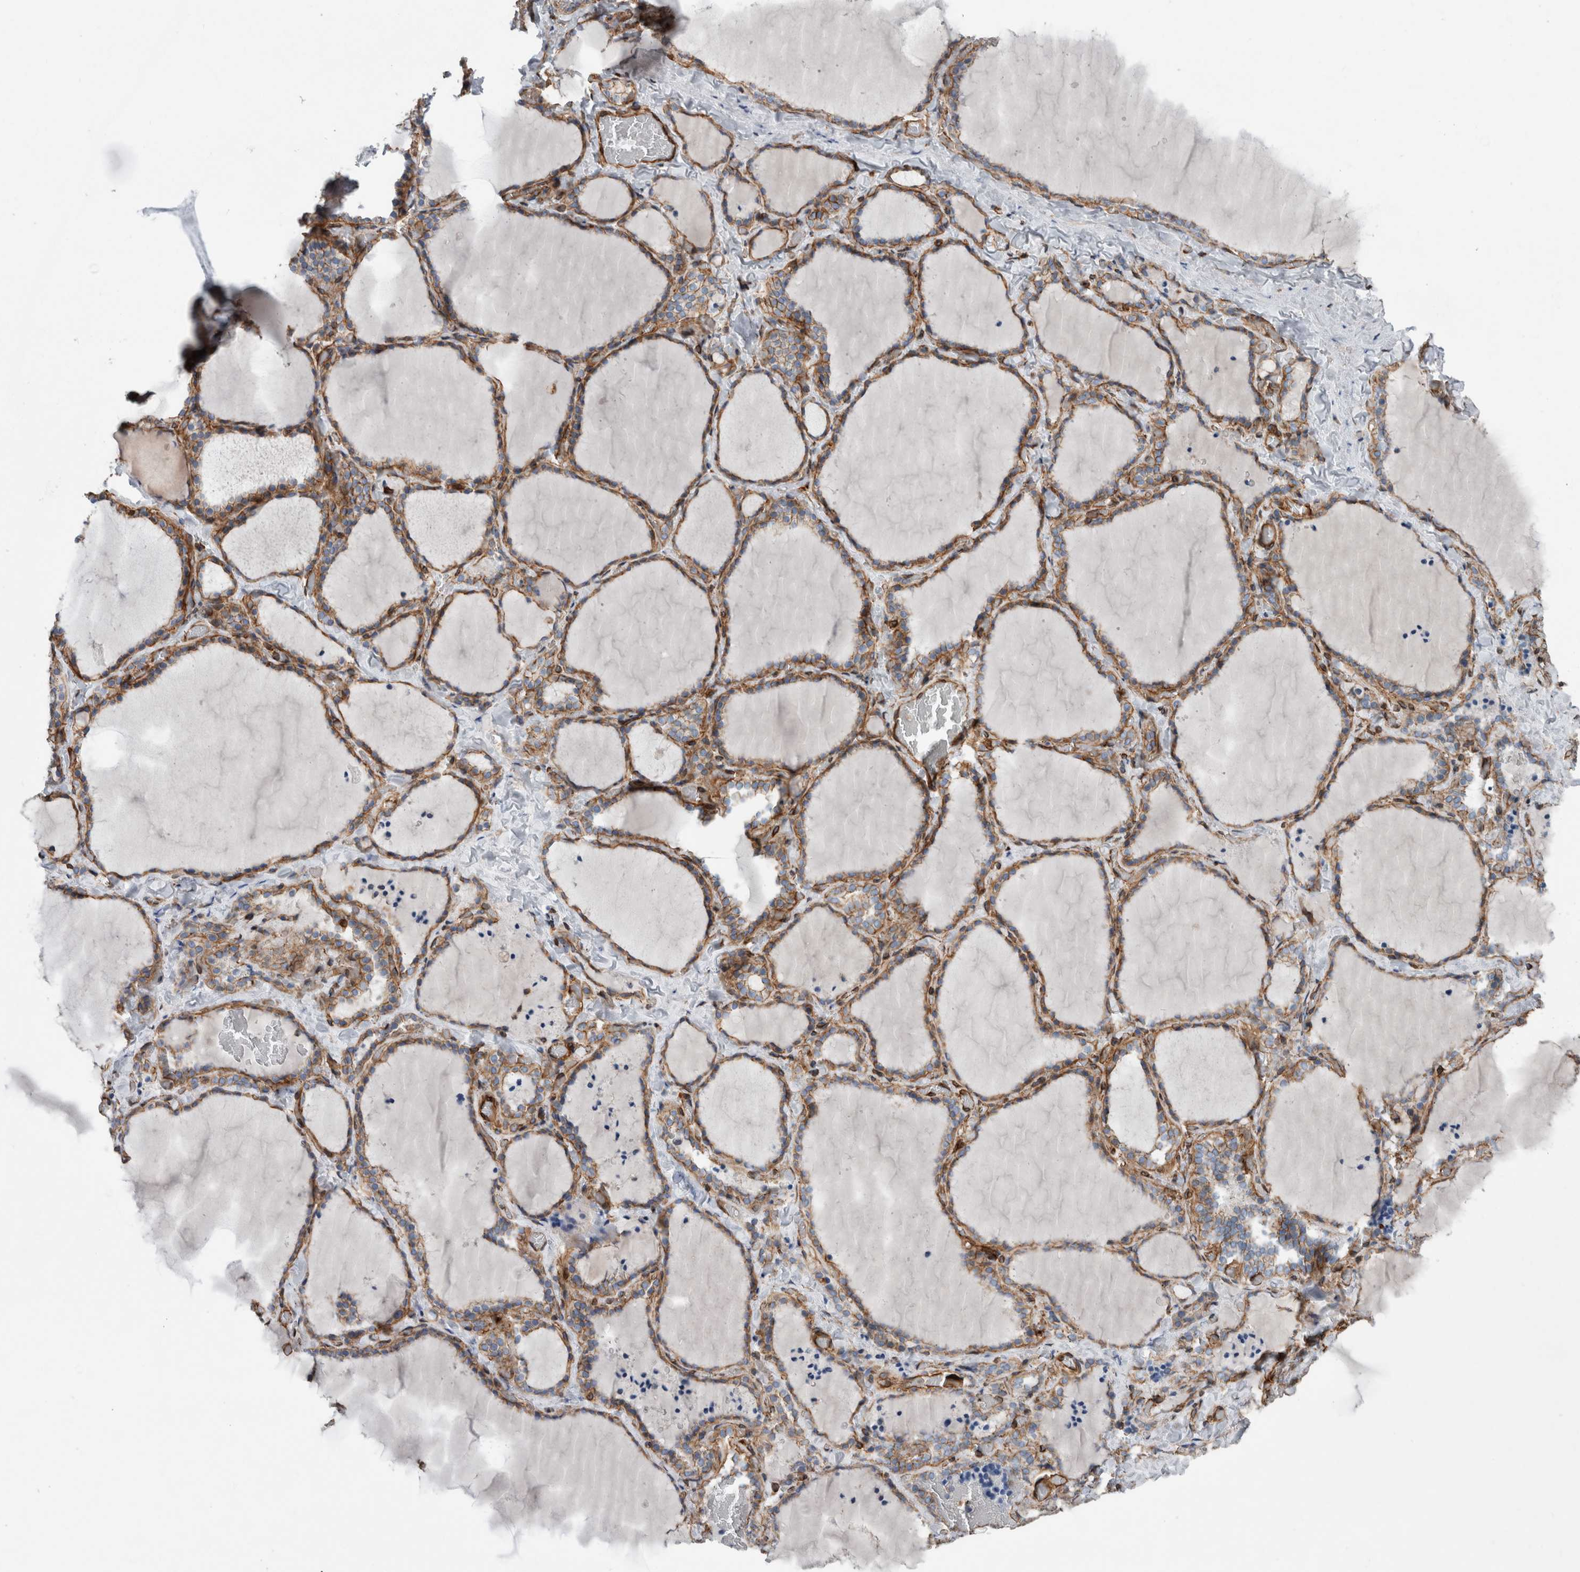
{"staining": {"intensity": "moderate", "quantity": ">75%", "location": "cytoplasmic/membranous"}, "tissue": "thyroid gland", "cell_type": "Glandular cells", "image_type": "normal", "snomed": [{"axis": "morphology", "description": "Normal tissue, NOS"}, {"axis": "topography", "description": "Thyroid gland"}], "caption": "Thyroid gland stained with DAB immunohistochemistry displays medium levels of moderate cytoplasmic/membranous staining in approximately >75% of glandular cells. (Brightfield microscopy of DAB IHC at high magnification).", "gene": "PLEC", "patient": {"sex": "female", "age": 22}}